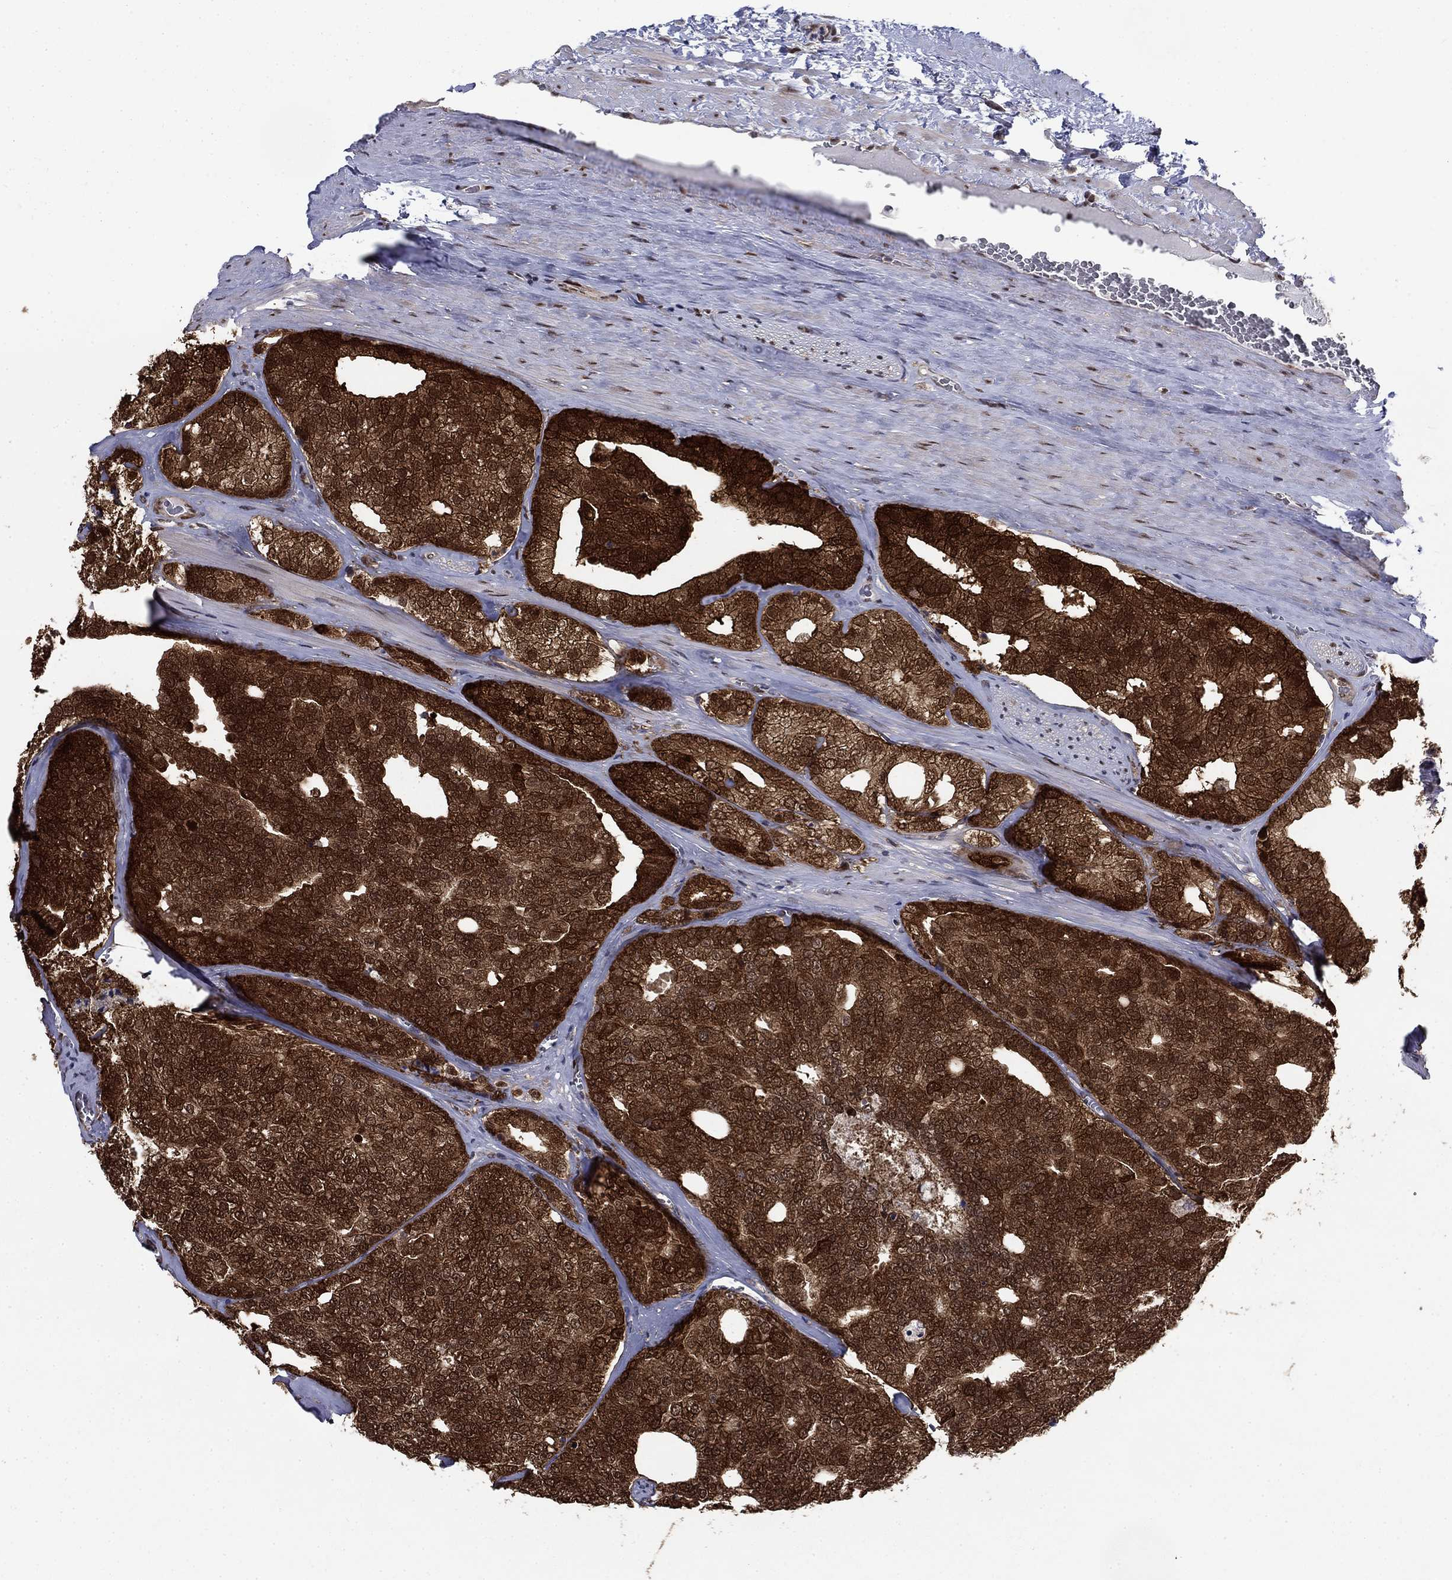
{"staining": {"intensity": "strong", "quantity": ">75%", "location": "cytoplasmic/membranous"}, "tissue": "prostate cancer", "cell_type": "Tumor cells", "image_type": "cancer", "snomed": [{"axis": "morphology", "description": "Adenocarcinoma, NOS"}, {"axis": "topography", "description": "Prostate and seminal vesicle, NOS"}], "caption": "A high amount of strong cytoplasmic/membranous positivity is seen in approximately >75% of tumor cells in prostate adenocarcinoma tissue.", "gene": "FKBP4", "patient": {"sex": "male", "age": 62}}